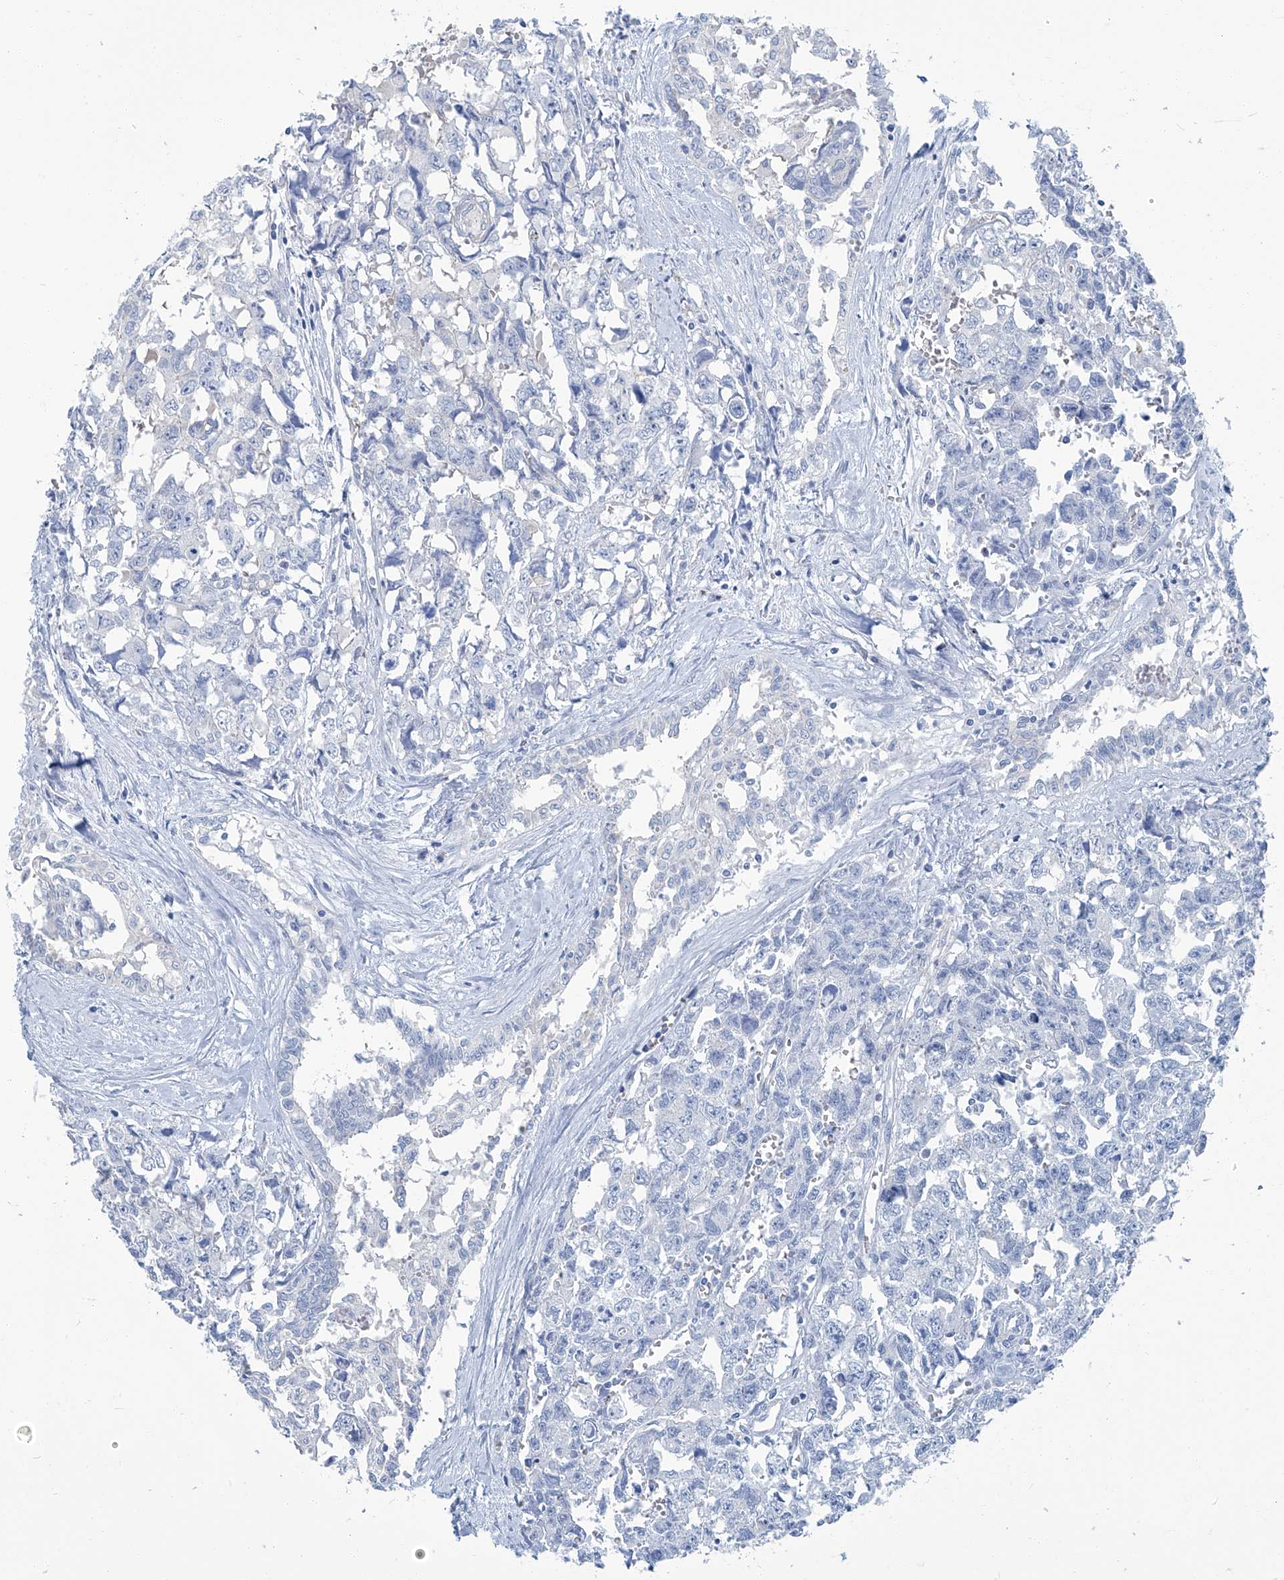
{"staining": {"intensity": "negative", "quantity": "none", "location": "none"}, "tissue": "testis cancer", "cell_type": "Tumor cells", "image_type": "cancer", "snomed": [{"axis": "morphology", "description": "Carcinoma, Embryonal, NOS"}, {"axis": "topography", "description": "Testis"}], "caption": "Immunohistochemistry (IHC) histopathology image of neoplastic tissue: human testis cancer (embryonal carcinoma) stained with DAB (3,3'-diaminobenzidine) reveals no significant protein expression in tumor cells.", "gene": "PFKL", "patient": {"sex": "male", "age": 31}}